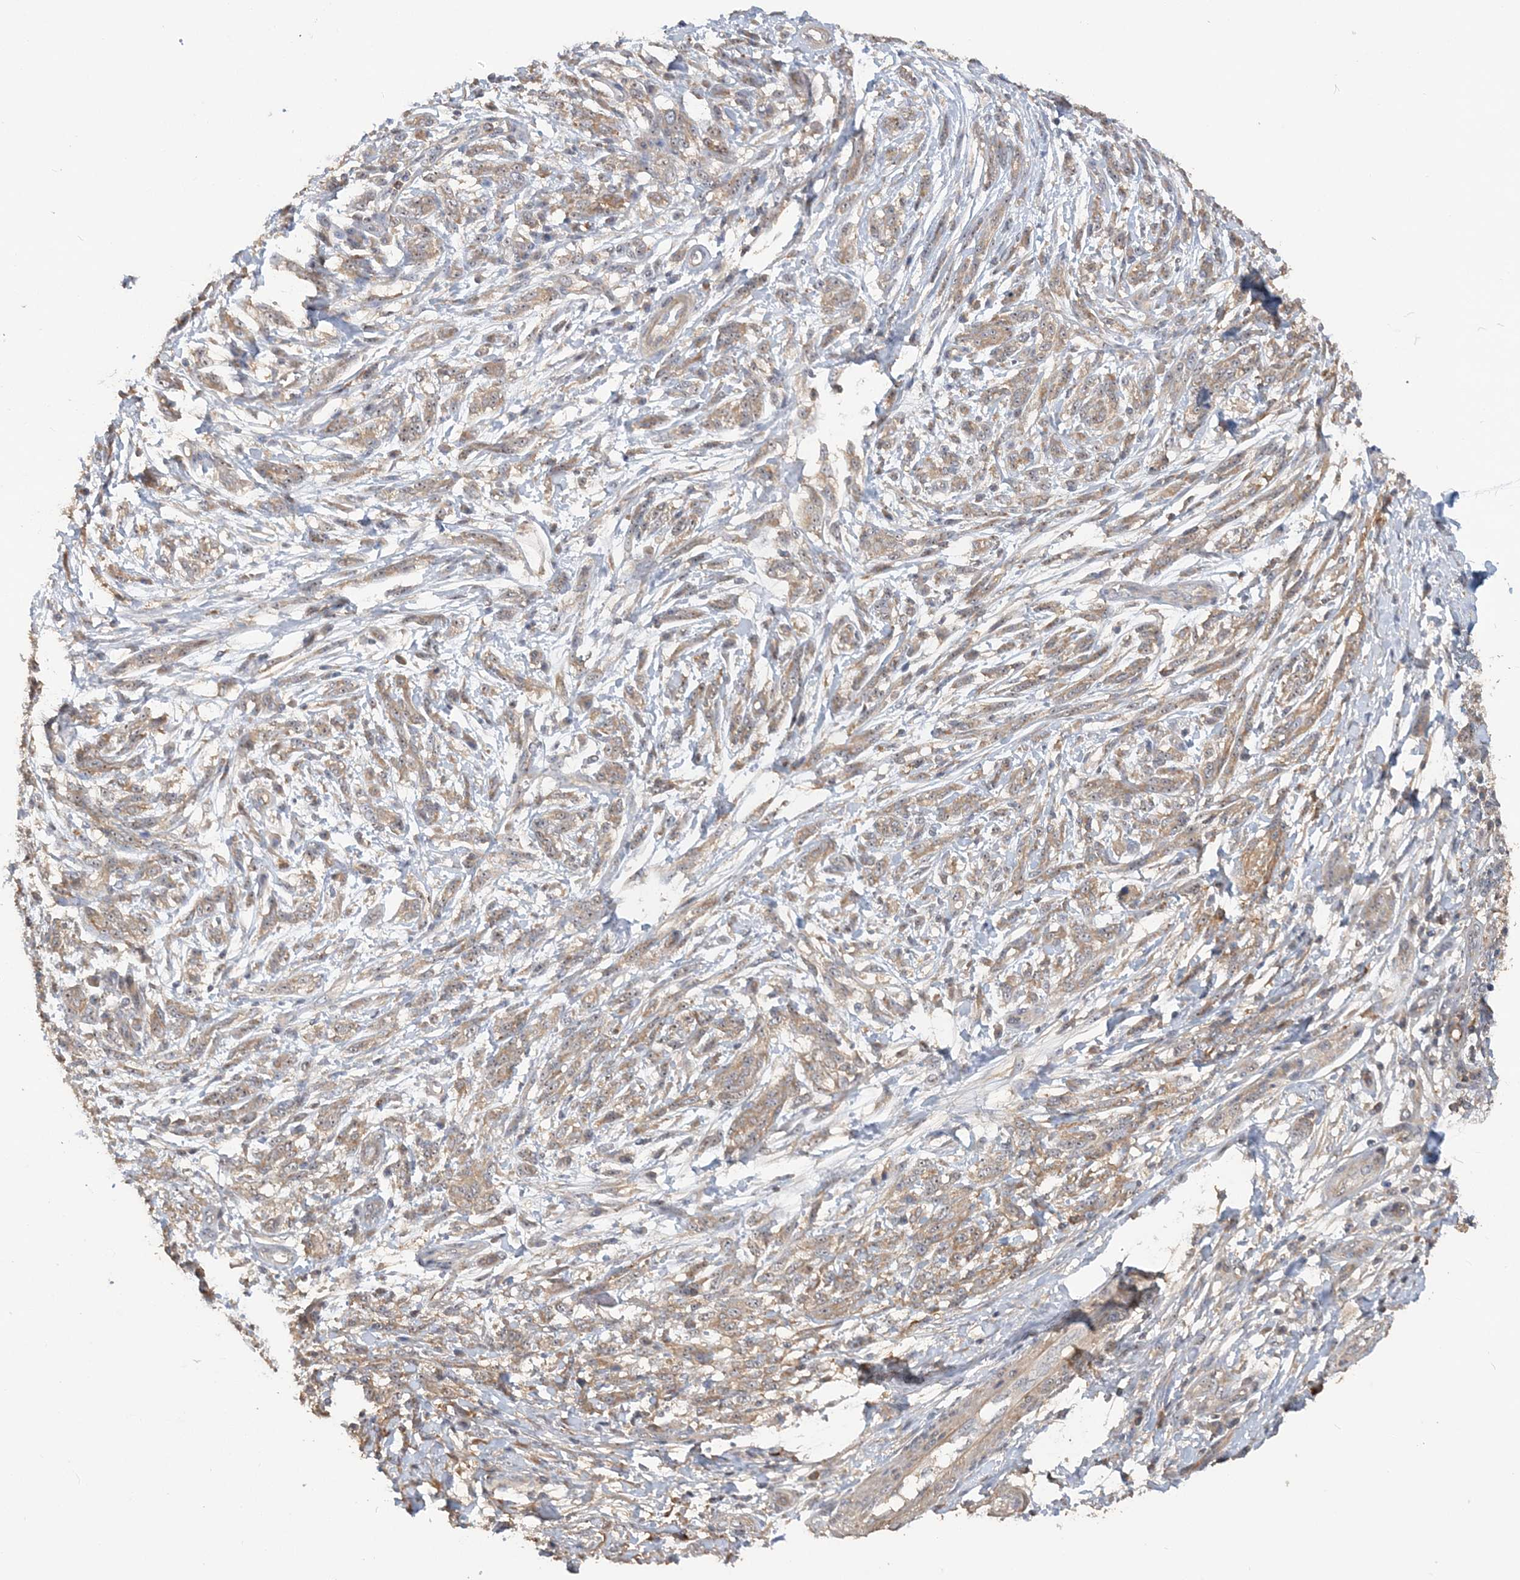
{"staining": {"intensity": "moderate", "quantity": ">75%", "location": "cytoplasmic/membranous"}, "tissue": "melanoma", "cell_type": "Tumor cells", "image_type": "cancer", "snomed": [{"axis": "morphology", "description": "Malignant melanoma, NOS"}, {"axis": "topography", "description": "Skin"}], "caption": "This image exhibits malignant melanoma stained with immunohistochemistry to label a protein in brown. The cytoplasmic/membranous of tumor cells show moderate positivity for the protein. Nuclei are counter-stained blue.", "gene": "GRINA", "patient": {"sex": "male", "age": 49}}